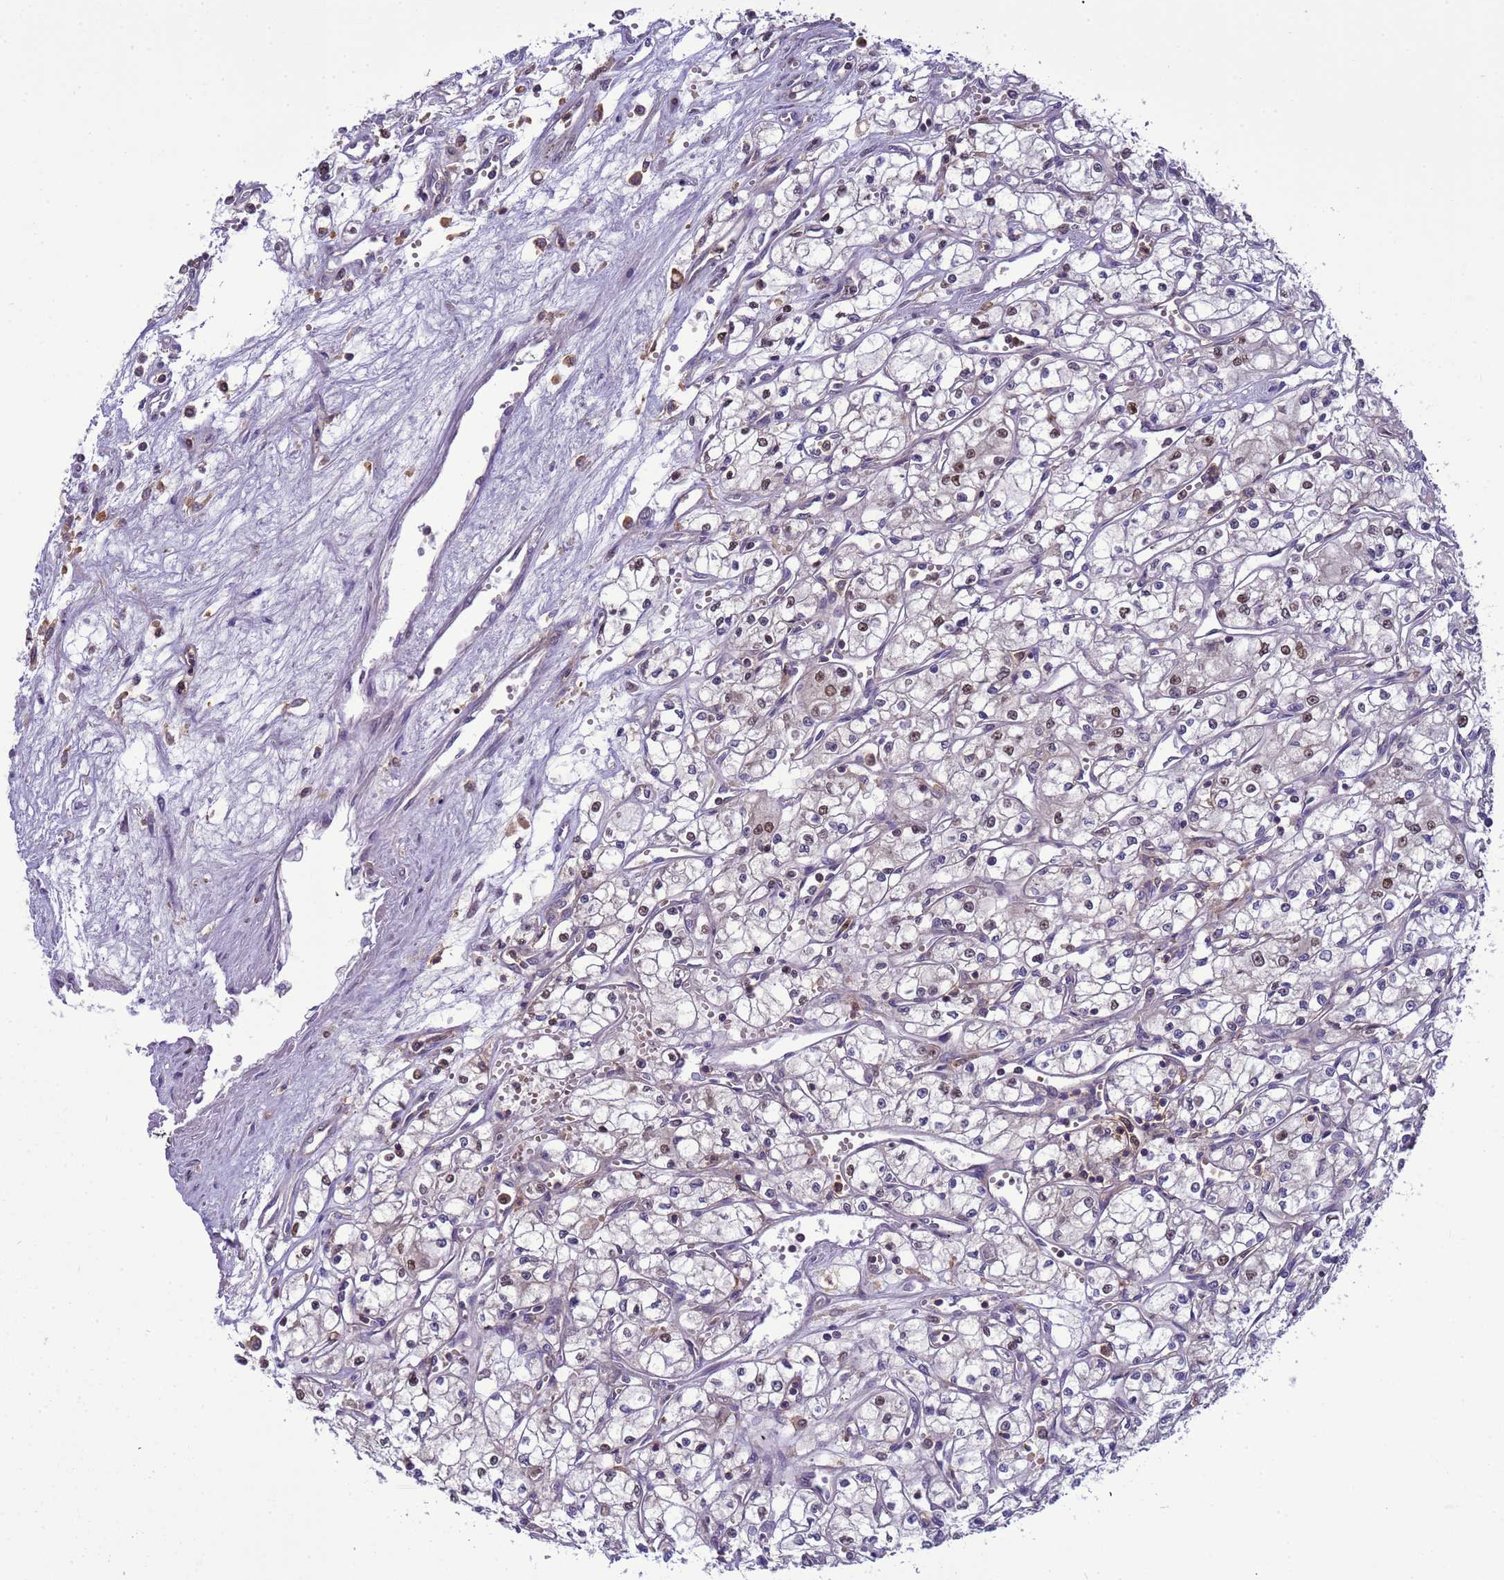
{"staining": {"intensity": "moderate", "quantity": "<25%", "location": "nuclear"}, "tissue": "renal cancer", "cell_type": "Tumor cells", "image_type": "cancer", "snomed": [{"axis": "morphology", "description": "Adenocarcinoma, NOS"}, {"axis": "topography", "description": "Kidney"}], "caption": "Adenocarcinoma (renal) stained with DAB (3,3'-diaminobenzidine) immunohistochemistry shows low levels of moderate nuclear positivity in approximately <25% of tumor cells.", "gene": "CD53", "patient": {"sex": "male", "age": 59}}